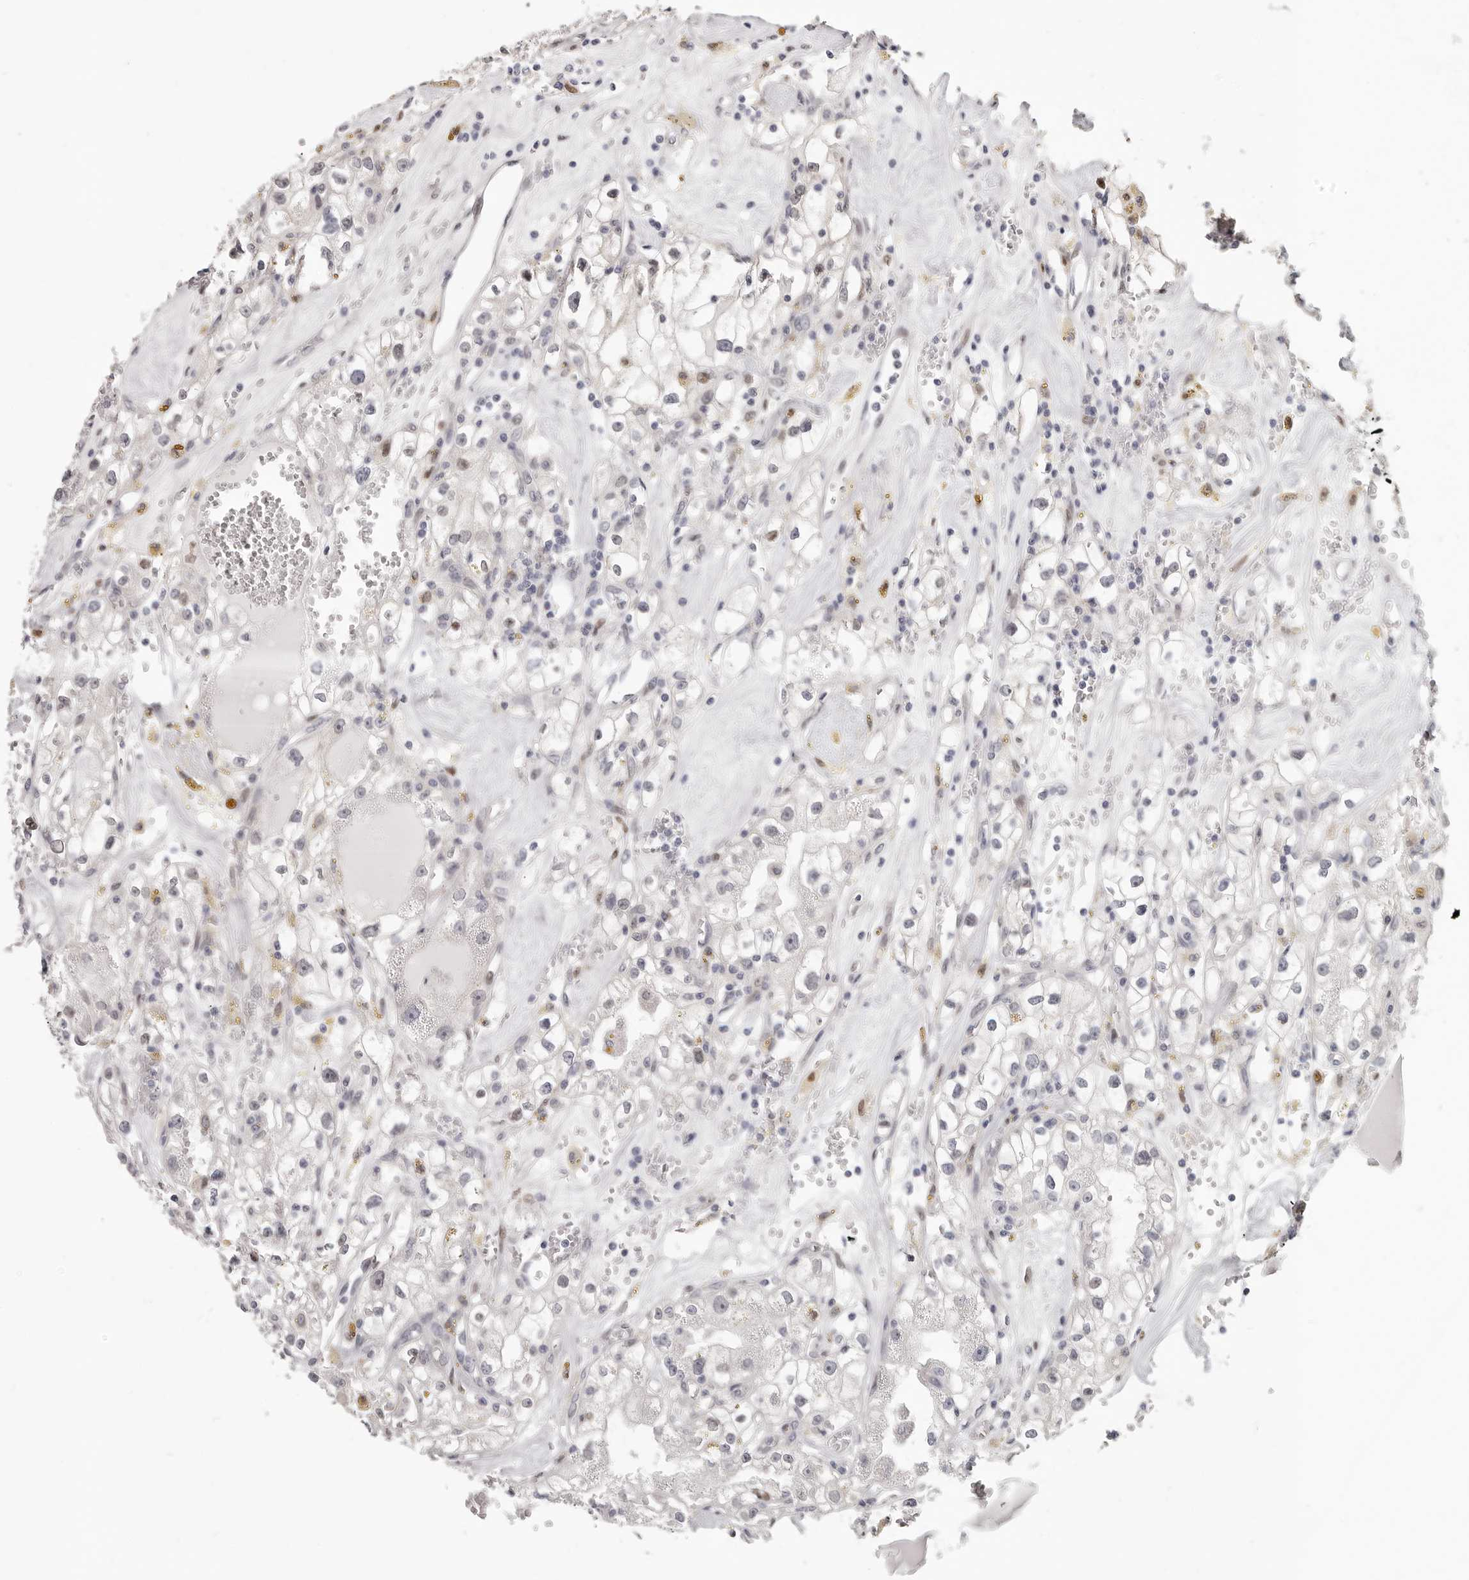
{"staining": {"intensity": "negative", "quantity": "none", "location": "none"}, "tissue": "renal cancer", "cell_type": "Tumor cells", "image_type": "cancer", "snomed": [{"axis": "morphology", "description": "Adenocarcinoma, NOS"}, {"axis": "topography", "description": "Kidney"}], "caption": "Immunohistochemistry (IHC) image of neoplastic tissue: renal adenocarcinoma stained with DAB displays no significant protein expression in tumor cells.", "gene": "SRP19", "patient": {"sex": "male", "age": 56}}